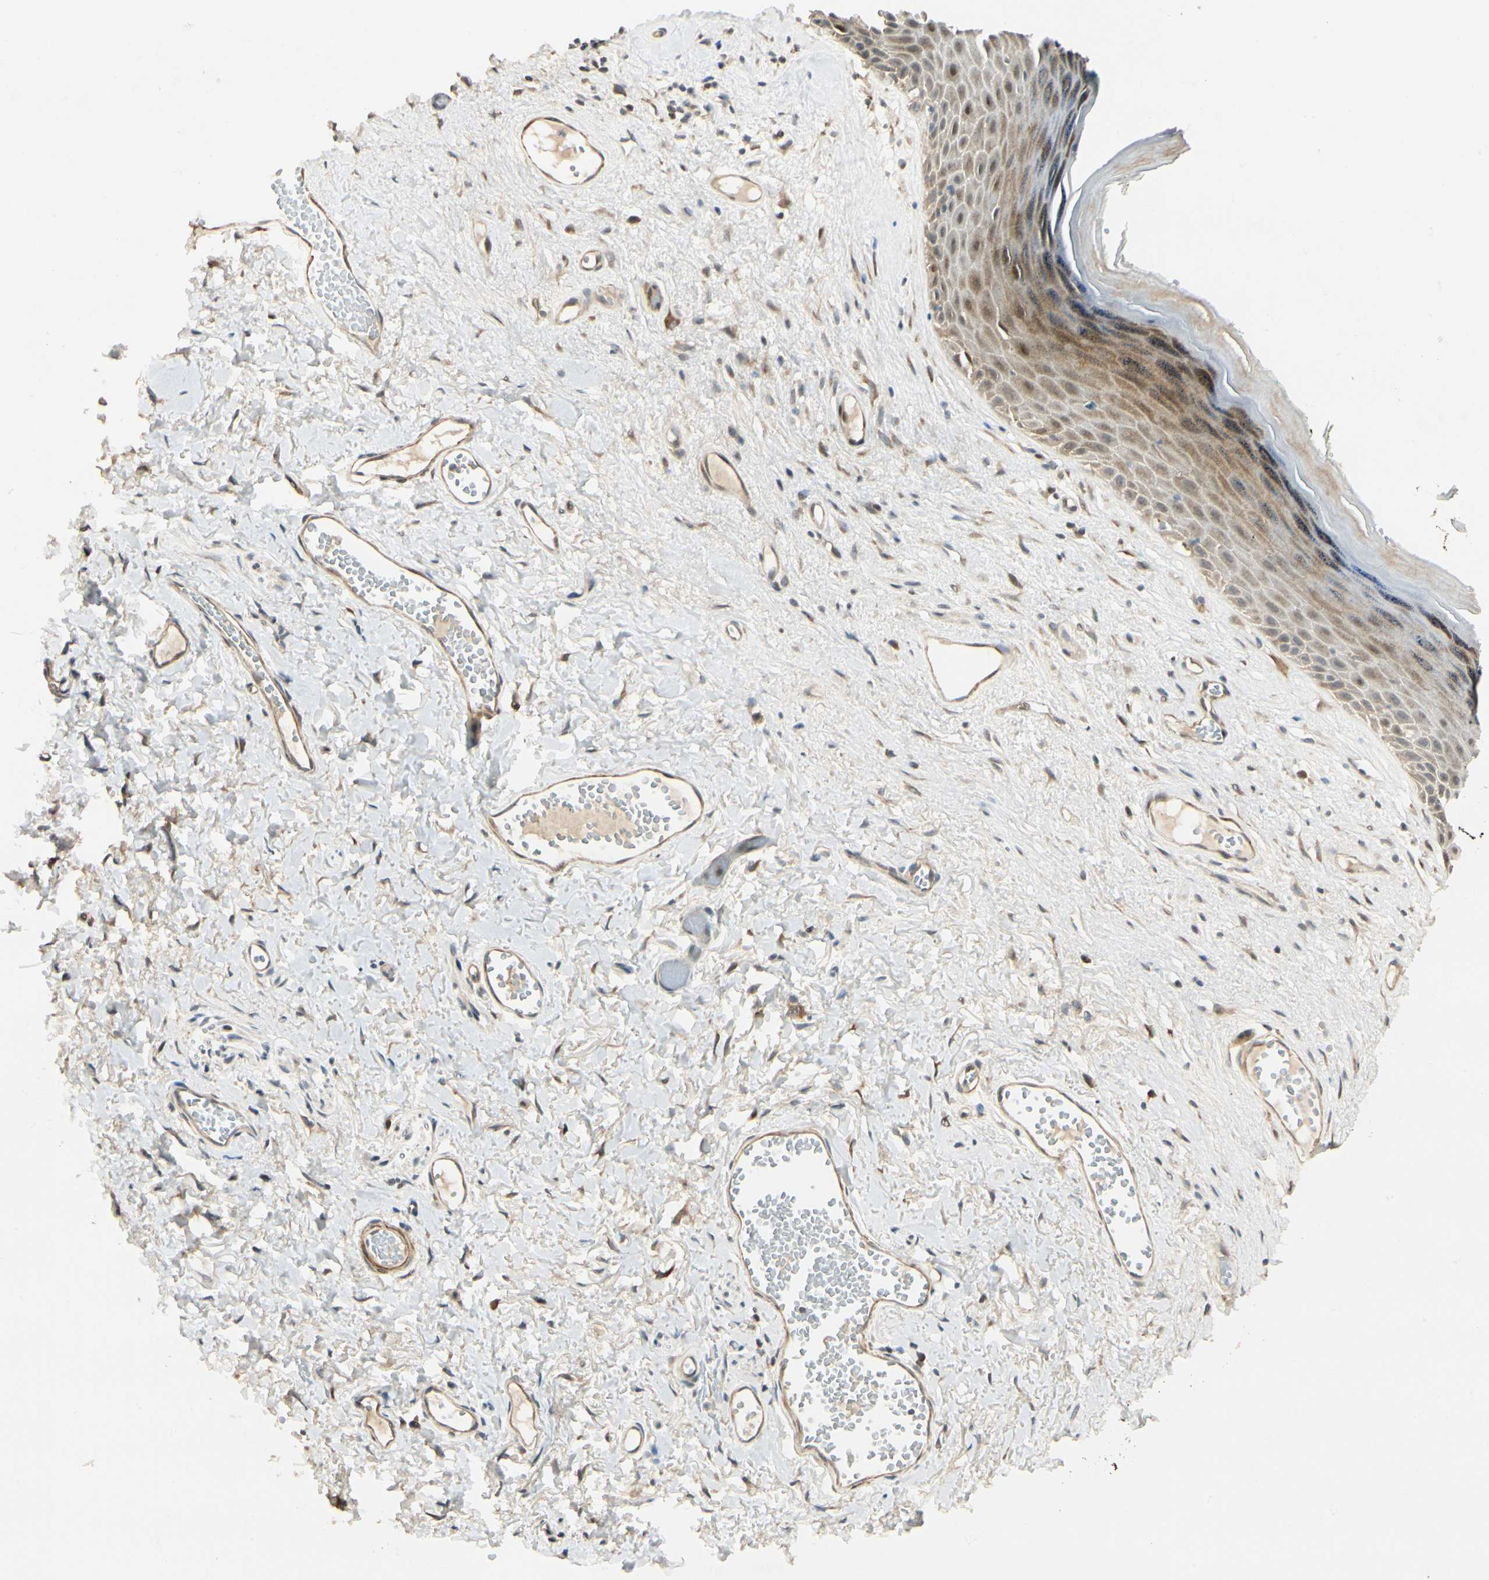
{"staining": {"intensity": "moderate", "quantity": ">75%", "location": "cytoplasmic/membranous"}, "tissue": "skin", "cell_type": "Epidermal cells", "image_type": "normal", "snomed": [{"axis": "morphology", "description": "Normal tissue, NOS"}, {"axis": "morphology", "description": "Inflammation, NOS"}, {"axis": "topography", "description": "Vulva"}], "caption": "This is a micrograph of immunohistochemistry staining of unremarkable skin, which shows moderate positivity in the cytoplasmic/membranous of epidermal cells.", "gene": "P4HA3", "patient": {"sex": "female", "age": 84}}